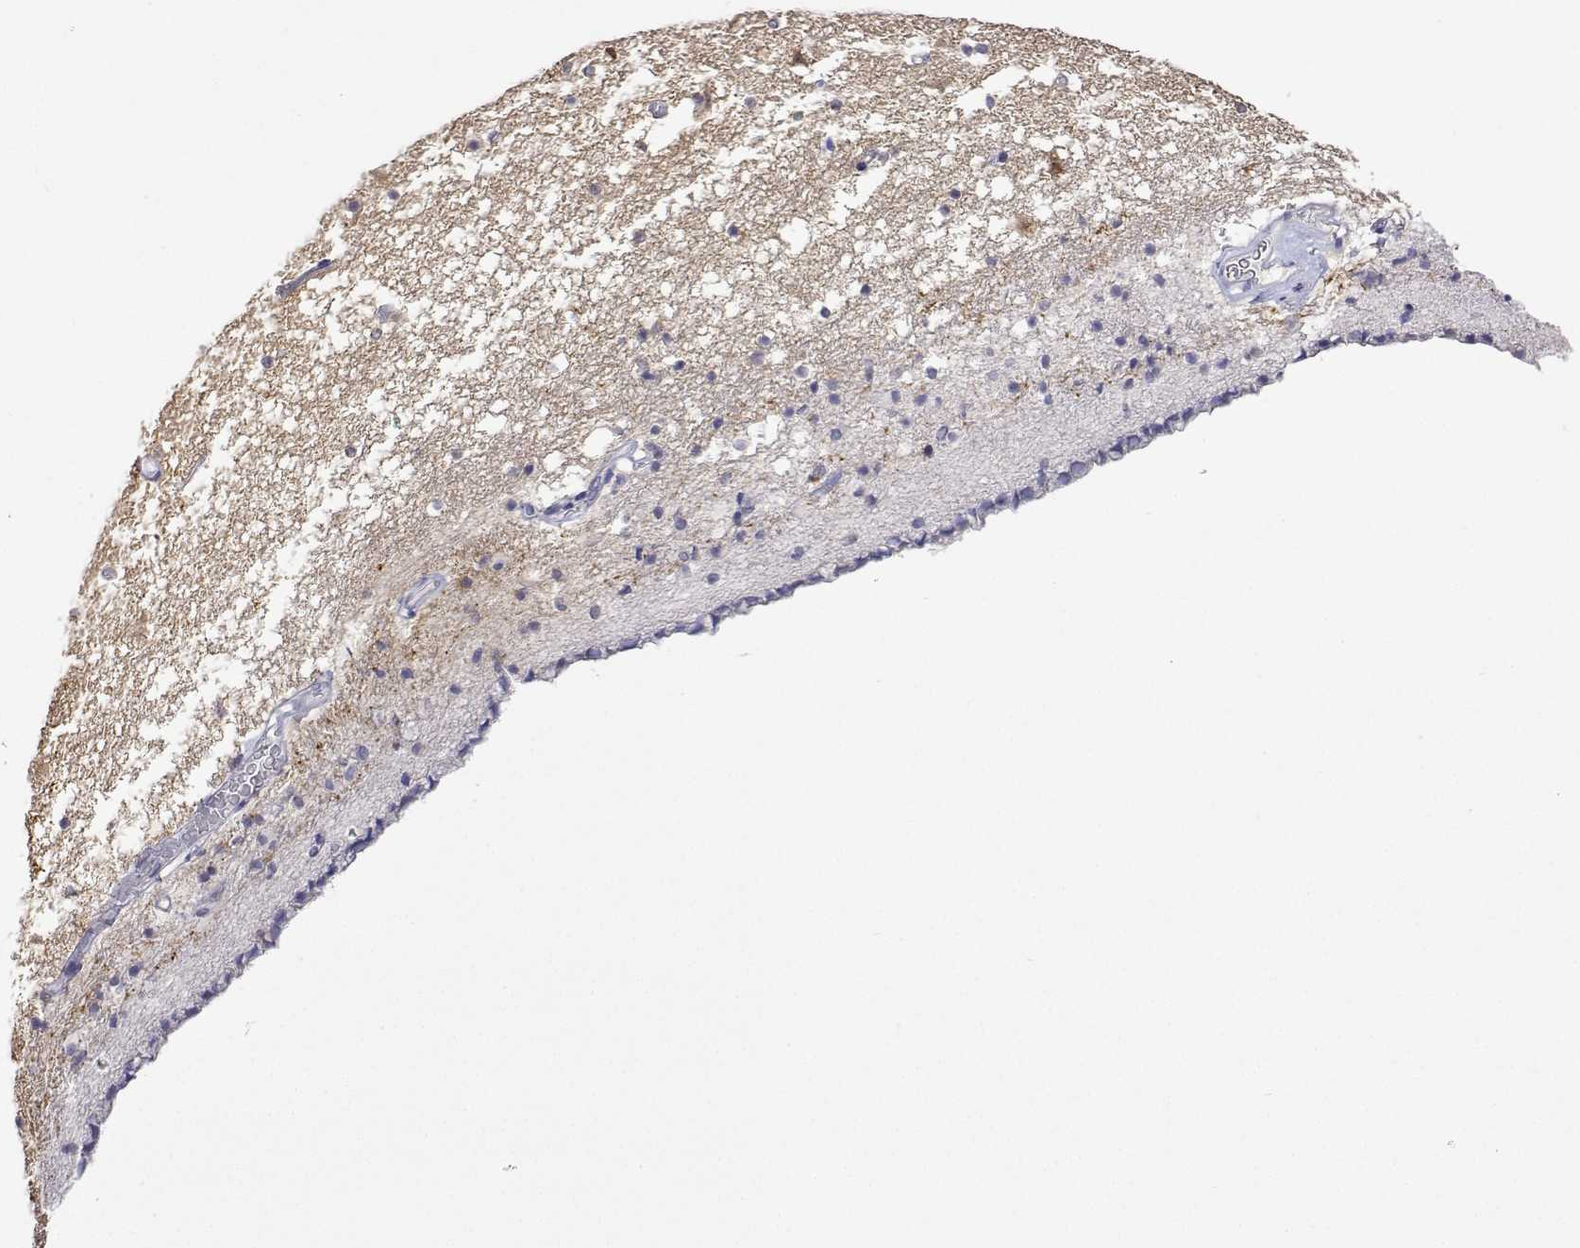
{"staining": {"intensity": "weak", "quantity": "<25%", "location": "cytoplasmic/membranous"}, "tissue": "caudate", "cell_type": "Glial cells", "image_type": "normal", "snomed": [{"axis": "morphology", "description": "Normal tissue, NOS"}, {"axis": "topography", "description": "Lateral ventricle wall"}], "caption": "DAB immunohistochemical staining of normal human caudate exhibits no significant staining in glial cells. (Stains: DAB immunohistochemistry (IHC) with hematoxylin counter stain, Microscopy: brightfield microscopy at high magnification).", "gene": "PLCB1", "patient": {"sex": "female", "age": 42}}